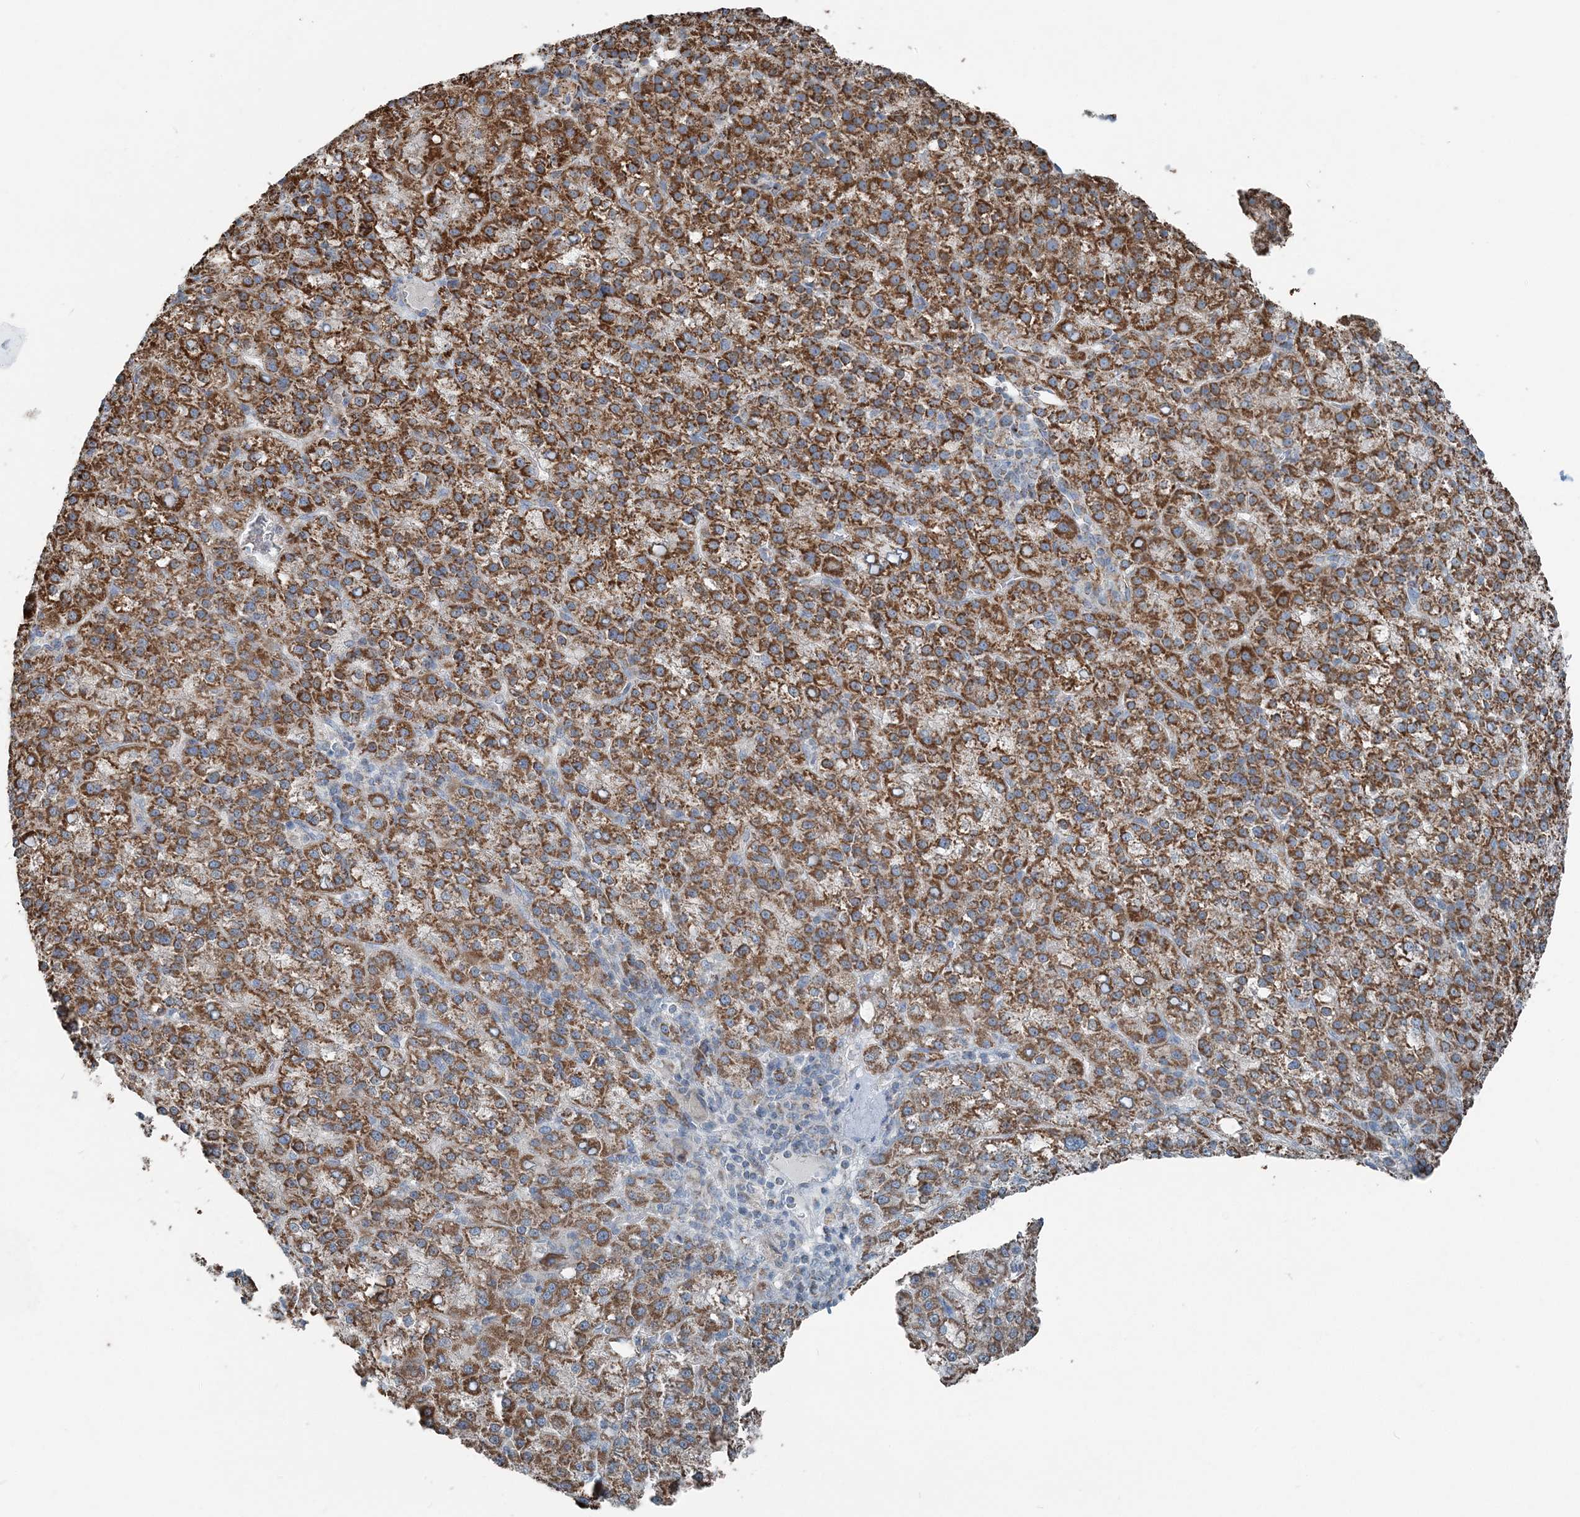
{"staining": {"intensity": "strong", "quantity": ">75%", "location": "cytoplasmic/membranous"}, "tissue": "liver cancer", "cell_type": "Tumor cells", "image_type": "cancer", "snomed": [{"axis": "morphology", "description": "Carcinoma, Hepatocellular, NOS"}, {"axis": "topography", "description": "Liver"}], "caption": "Protein expression analysis of liver hepatocellular carcinoma displays strong cytoplasmic/membranous positivity in approximately >75% of tumor cells. (DAB IHC with brightfield microscopy, high magnification).", "gene": "SUCLG1", "patient": {"sex": "female", "age": 58}}